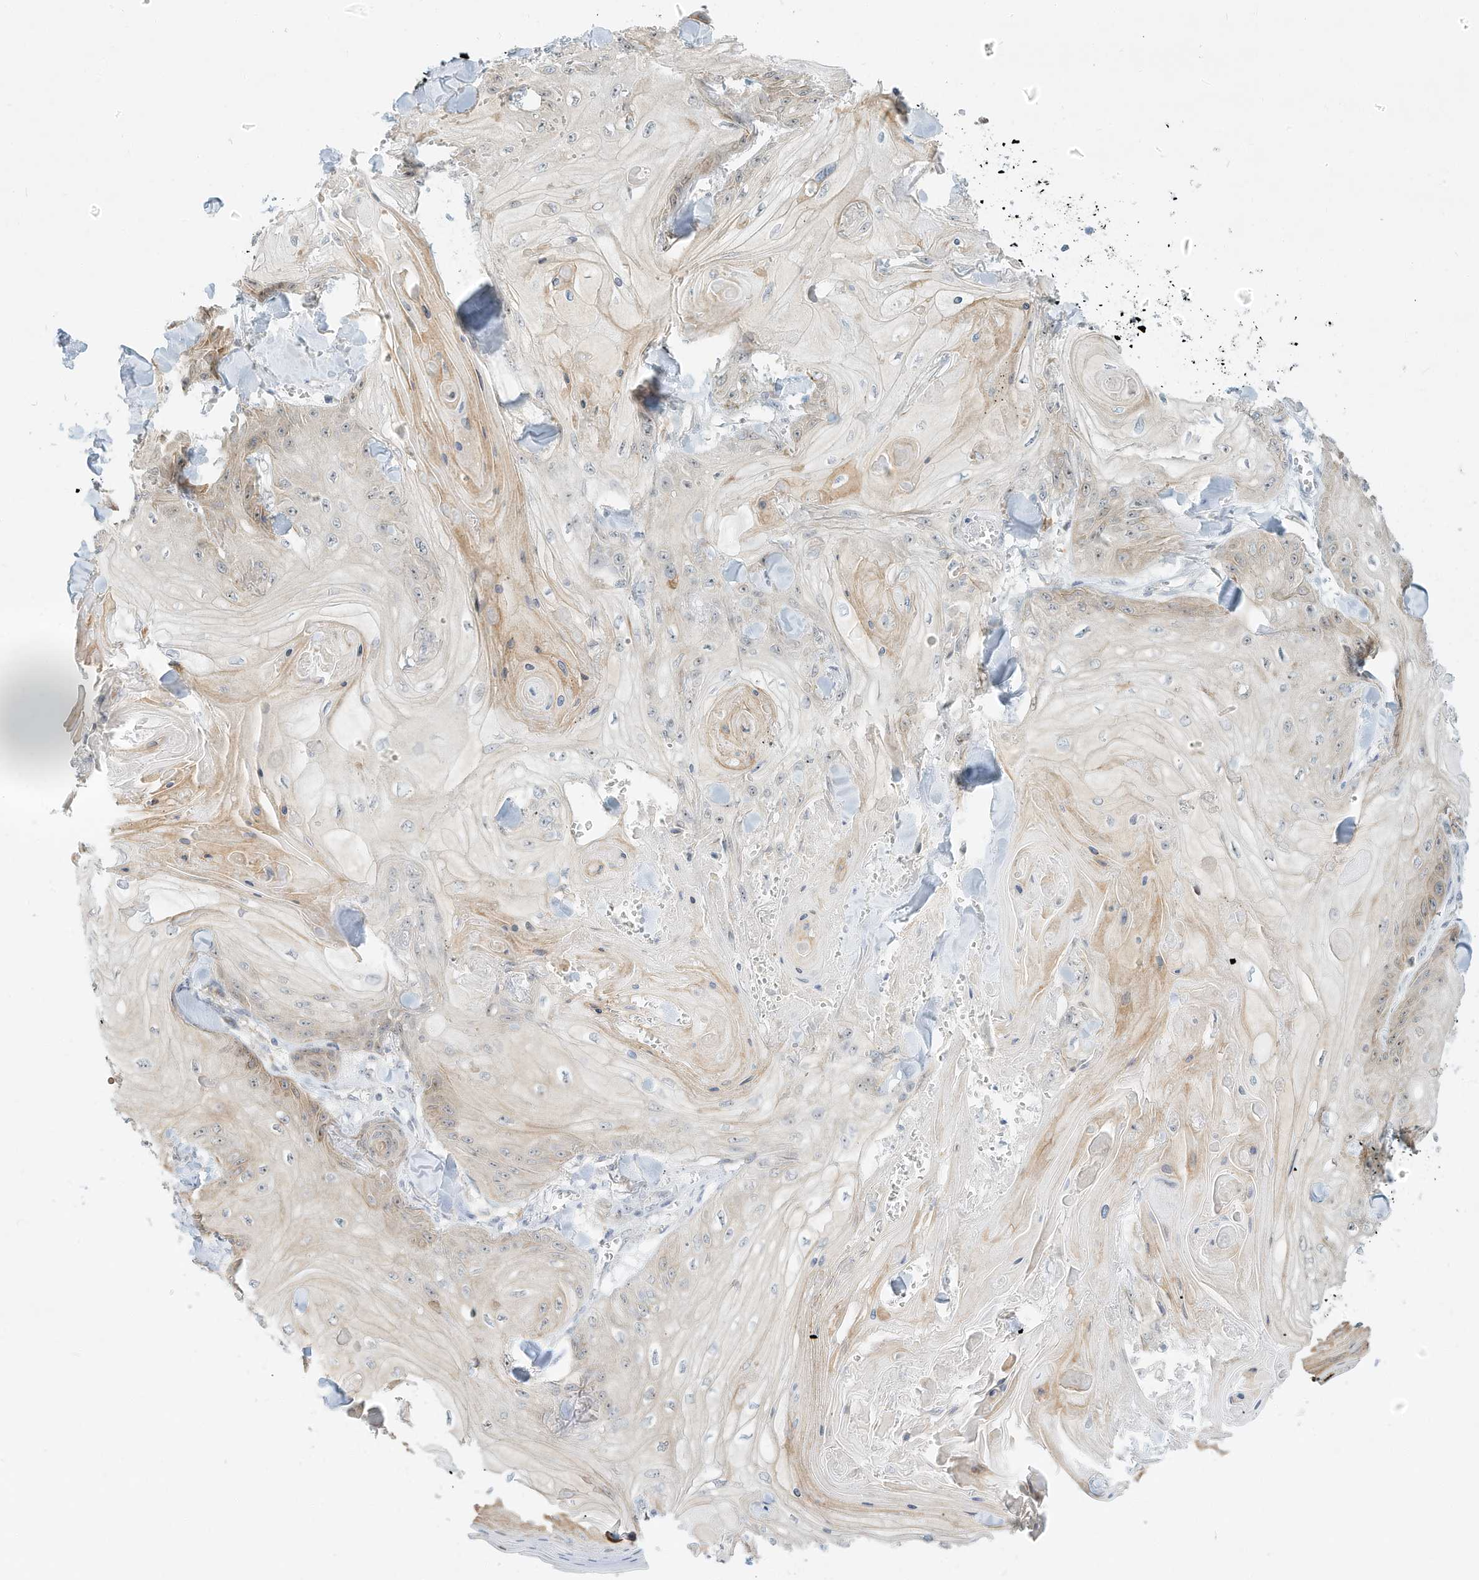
{"staining": {"intensity": "negative", "quantity": "none", "location": "none"}, "tissue": "skin cancer", "cell_type": "Tumor cells", "image_type": "cancer", "snomed": [{"axis": "morphology", "description": "Squamous cell carcinoma, NOS"}, {"axis": "topography", "description": "Skin"}], "caption": "High power microscopy photomicrograph of an immunohistochemistry (IHC) micrograph of skin cancer, revealing no significant positivity in tumor cells.", "gene": "PAK6", "patient": {"sex": "male", "age": 74}}